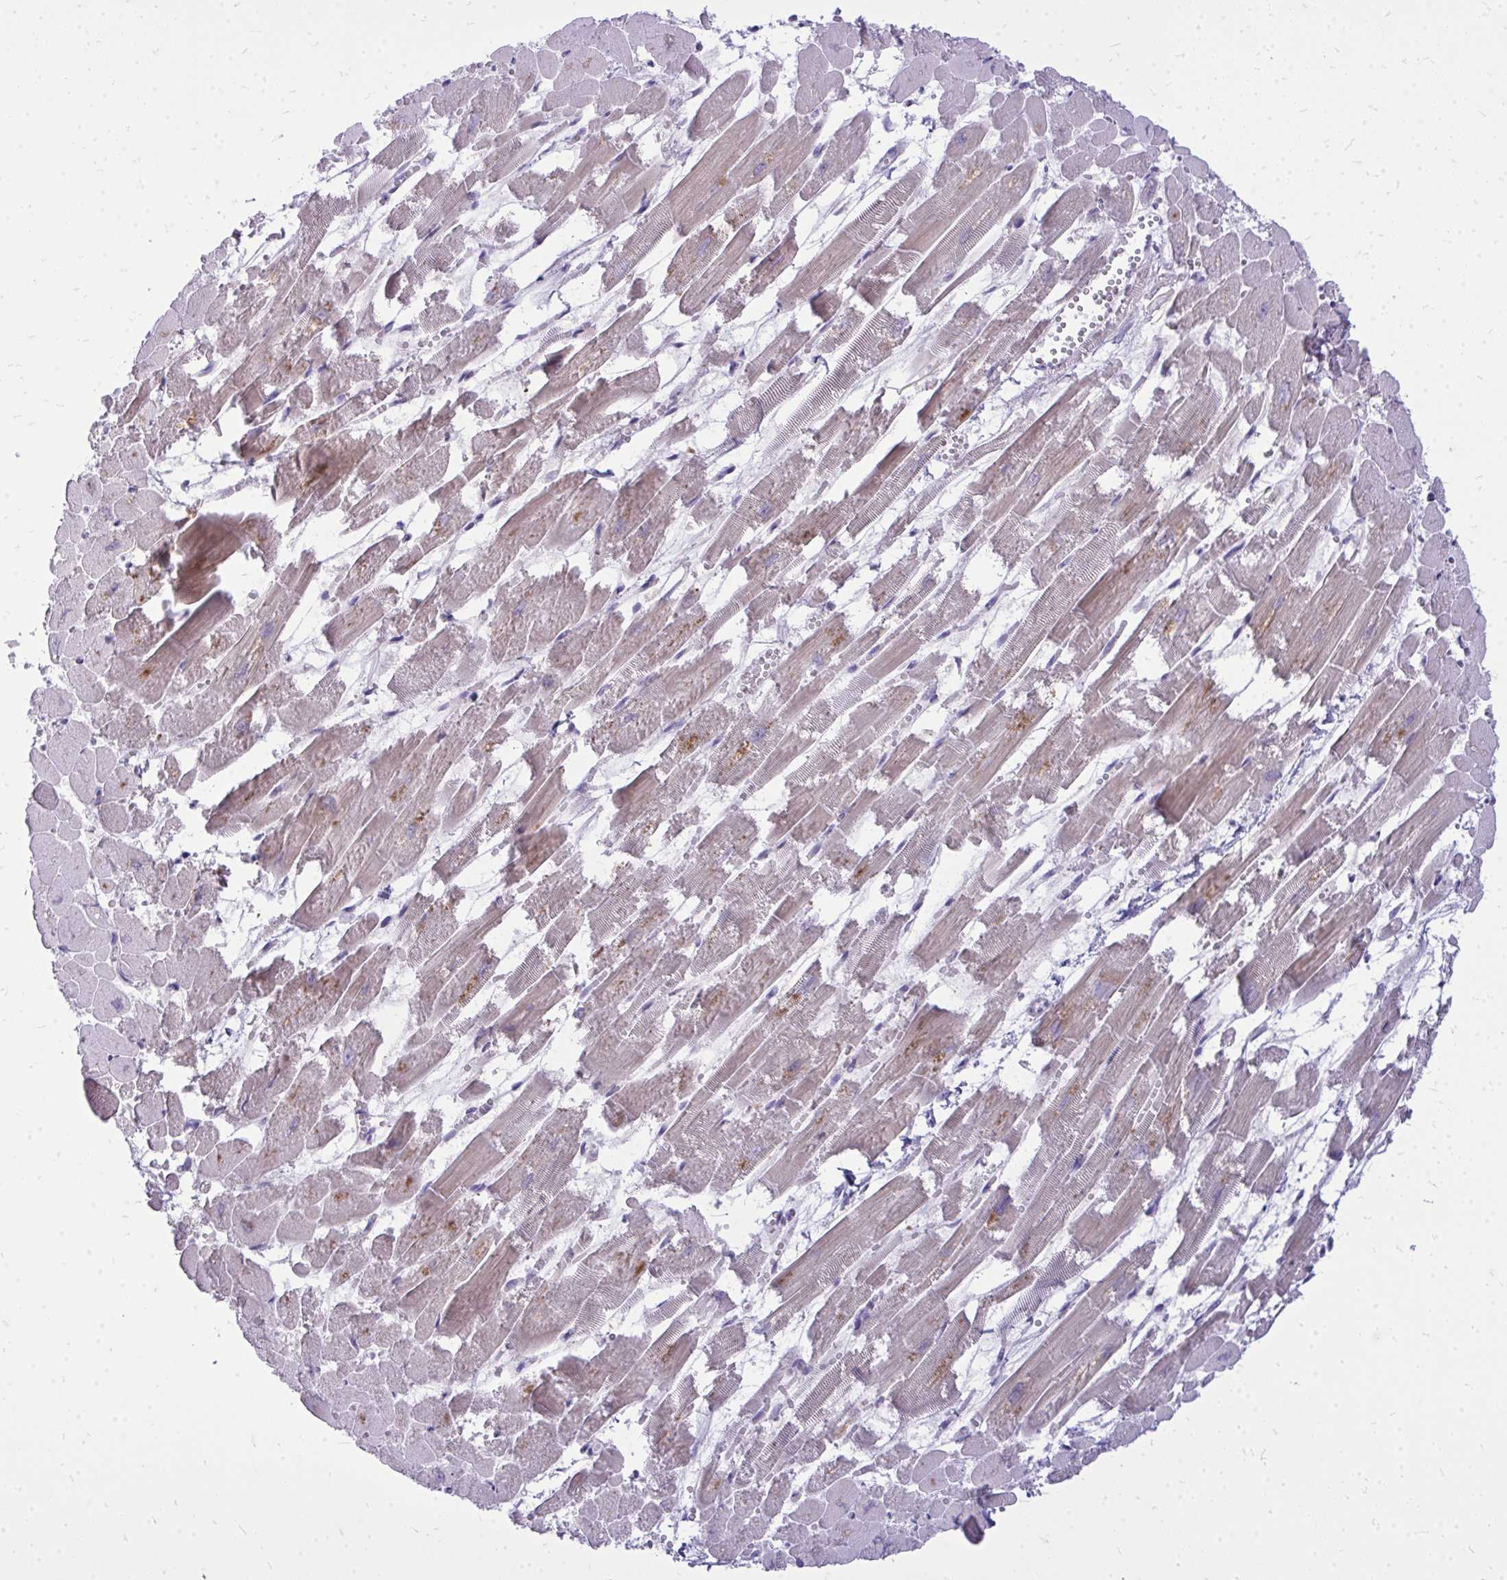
{"staining": {"intensity": "moderate", "quantity": "25%-75%", "location": "cytoplasmic/membranous"}, "tissue": "heart muscle", "cell_type": "Cardiomyocytes", "image_type": "normal", "snomed": [{"axis": "morphology", "description": "Normal tissue, NOS"}, {"axis": "topography", "description": "Heart"}], "caption": "Cardiomyocytes exhibit medium levels of moderate cytoplasmic/membranous positivity in approximately 25%-75% of cells in normal human heart muscle. Using DAB (brown) and hematoxylin (blue) stains, captured at high magnification using brightfield microscopy.", "gene": "SPTBN2", "patient": {"sex": "female", "age": 52}}